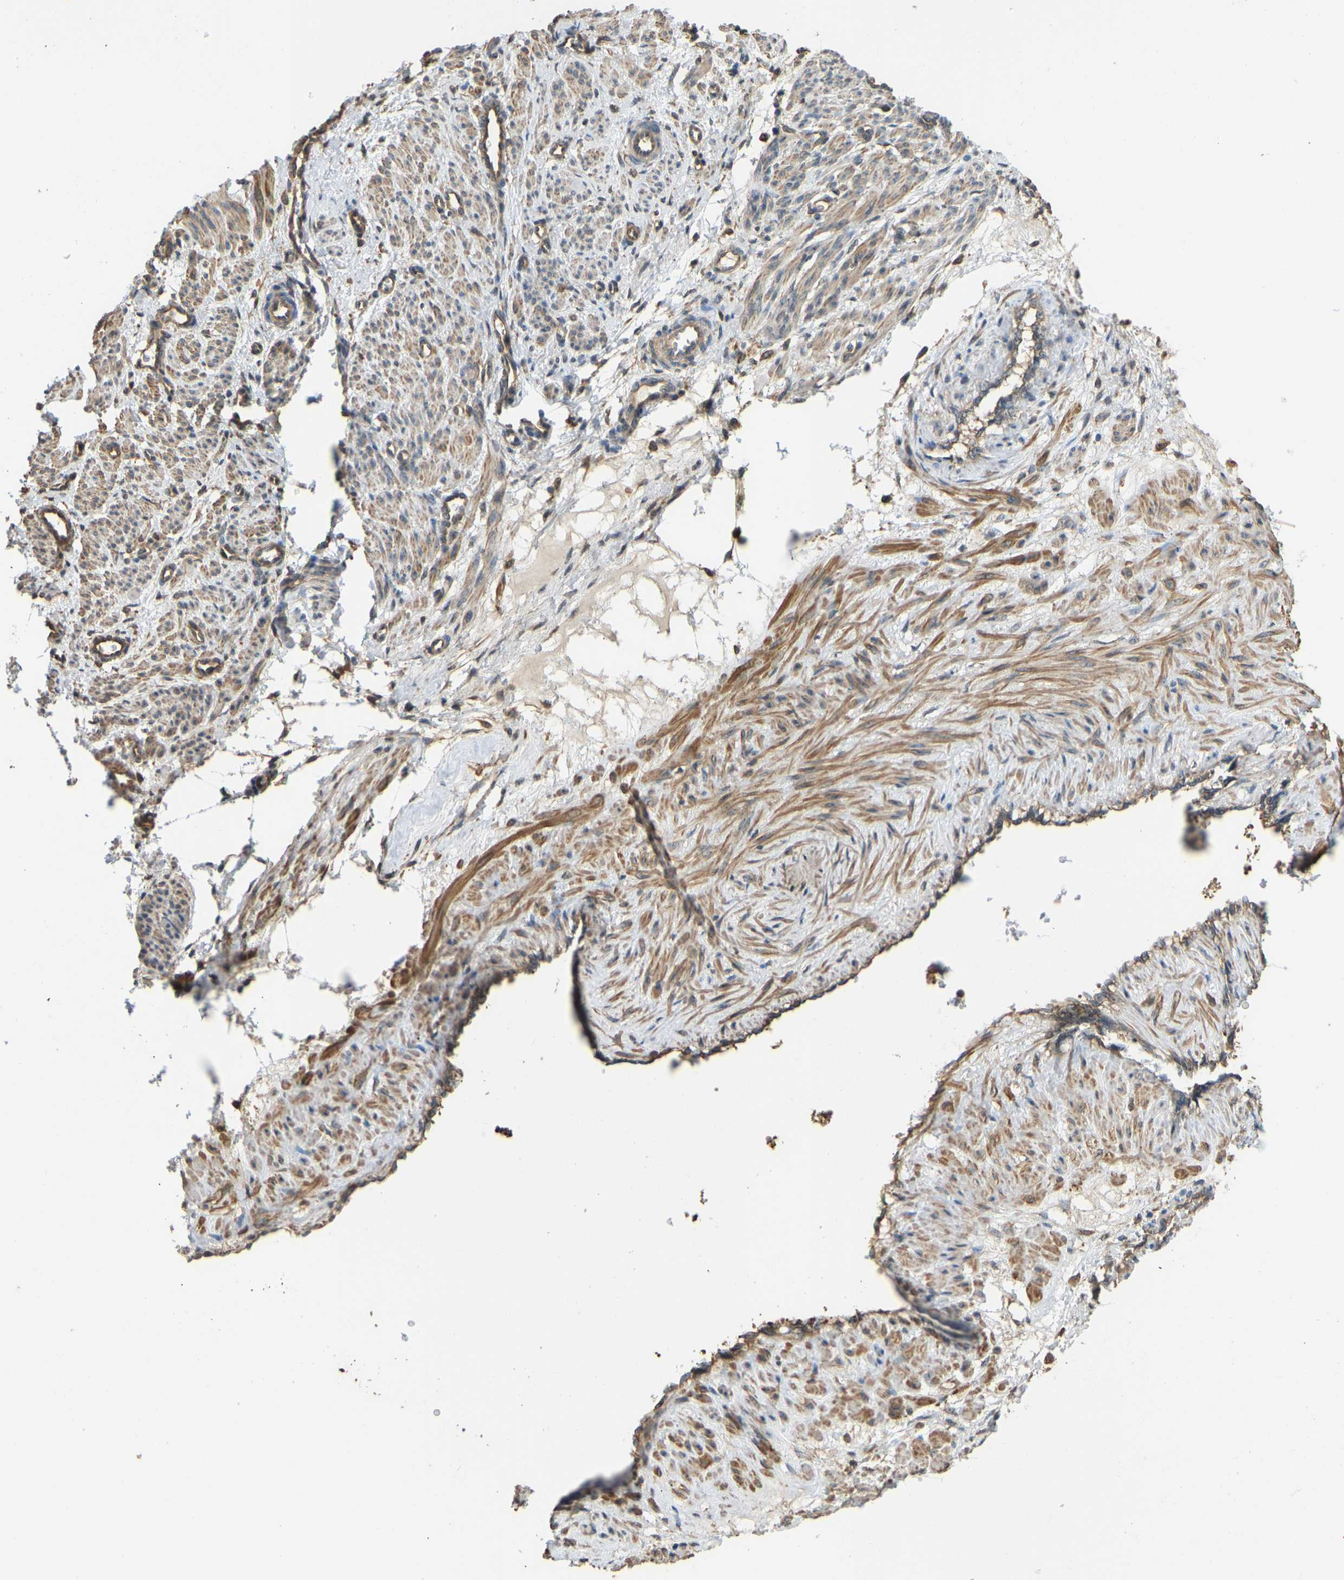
{"staining": {"intensity": "moderate", "quantity": ">75%", "location": "cytoplasmic/membranous"}, "tissue": "smooth muscle", "cell_type": "Smooth muscle cells", "image_type": "normal", "snomed": [{"axis": "morphology", "description": "Normal tissue, NOS"}, {"axis": "topography", "description": "Endometrium"}], "caption": "This is a histology image of IHC staining of benign smooth muscle, which shows moderate expression in the cytoplasmic/membranous of smooth muscle cells.", "gene": "OS9", "patient": {"sex": "female", "age": 33}}